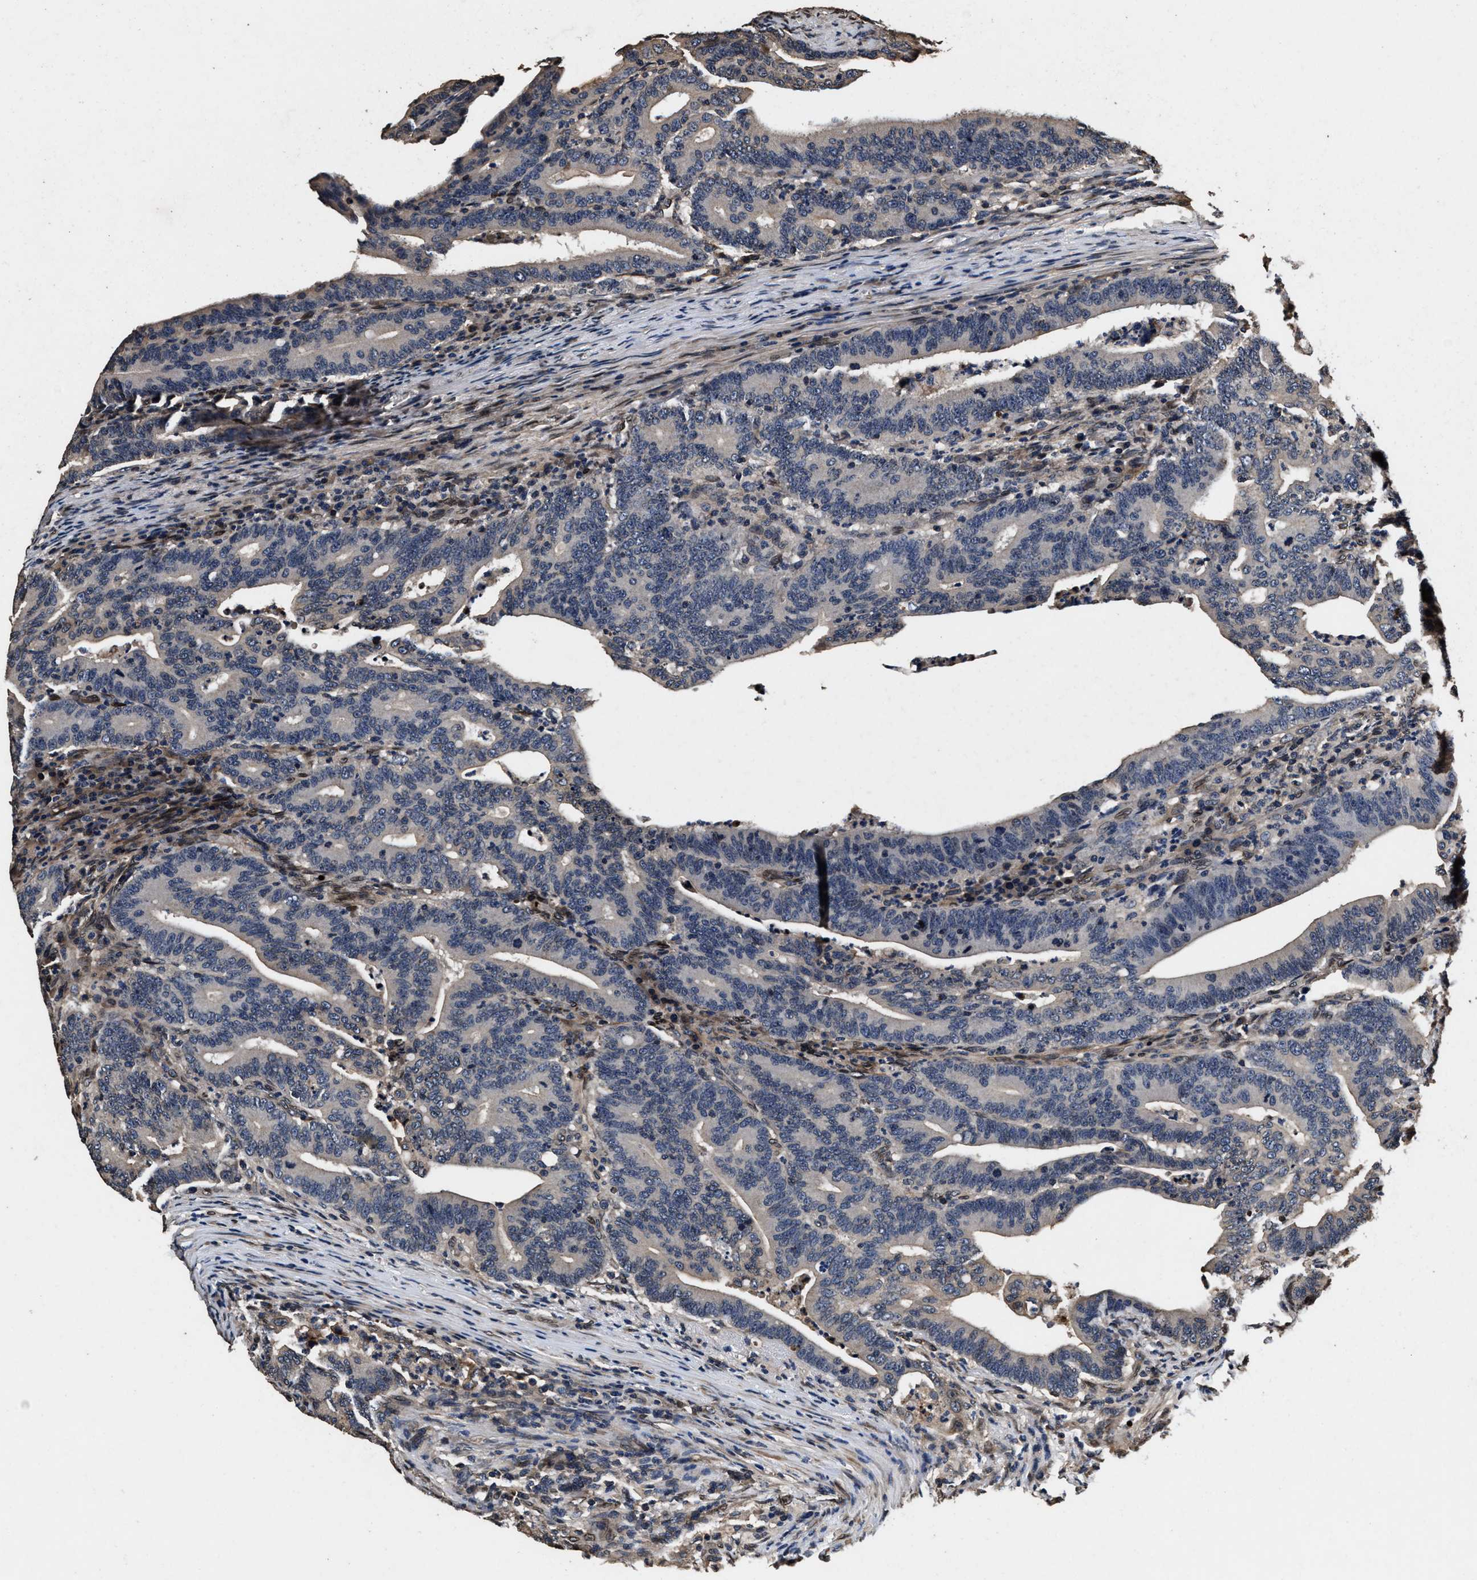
{"staining": {"intensity": "strong", "quantity": "<25%", "location": "cytoplasmic/membranous"}, "tissue": "colorectal cancer", "cell_type": "Tumor cells", "image_type": "cancer", "snomed": [{"axis": "morphology", "description": "Adenocarcinoma, NOS"}, {"axis": "topography", "description": "Colon"}], "caption": "Human colorectal adenocarcinoma stained with a brown dye shows strong cytoplasmic/membranous positive positivity in approximately <25% of tumor cells.", "gene": "ACCS", "patient": {"sex": "female", "age": 66}}